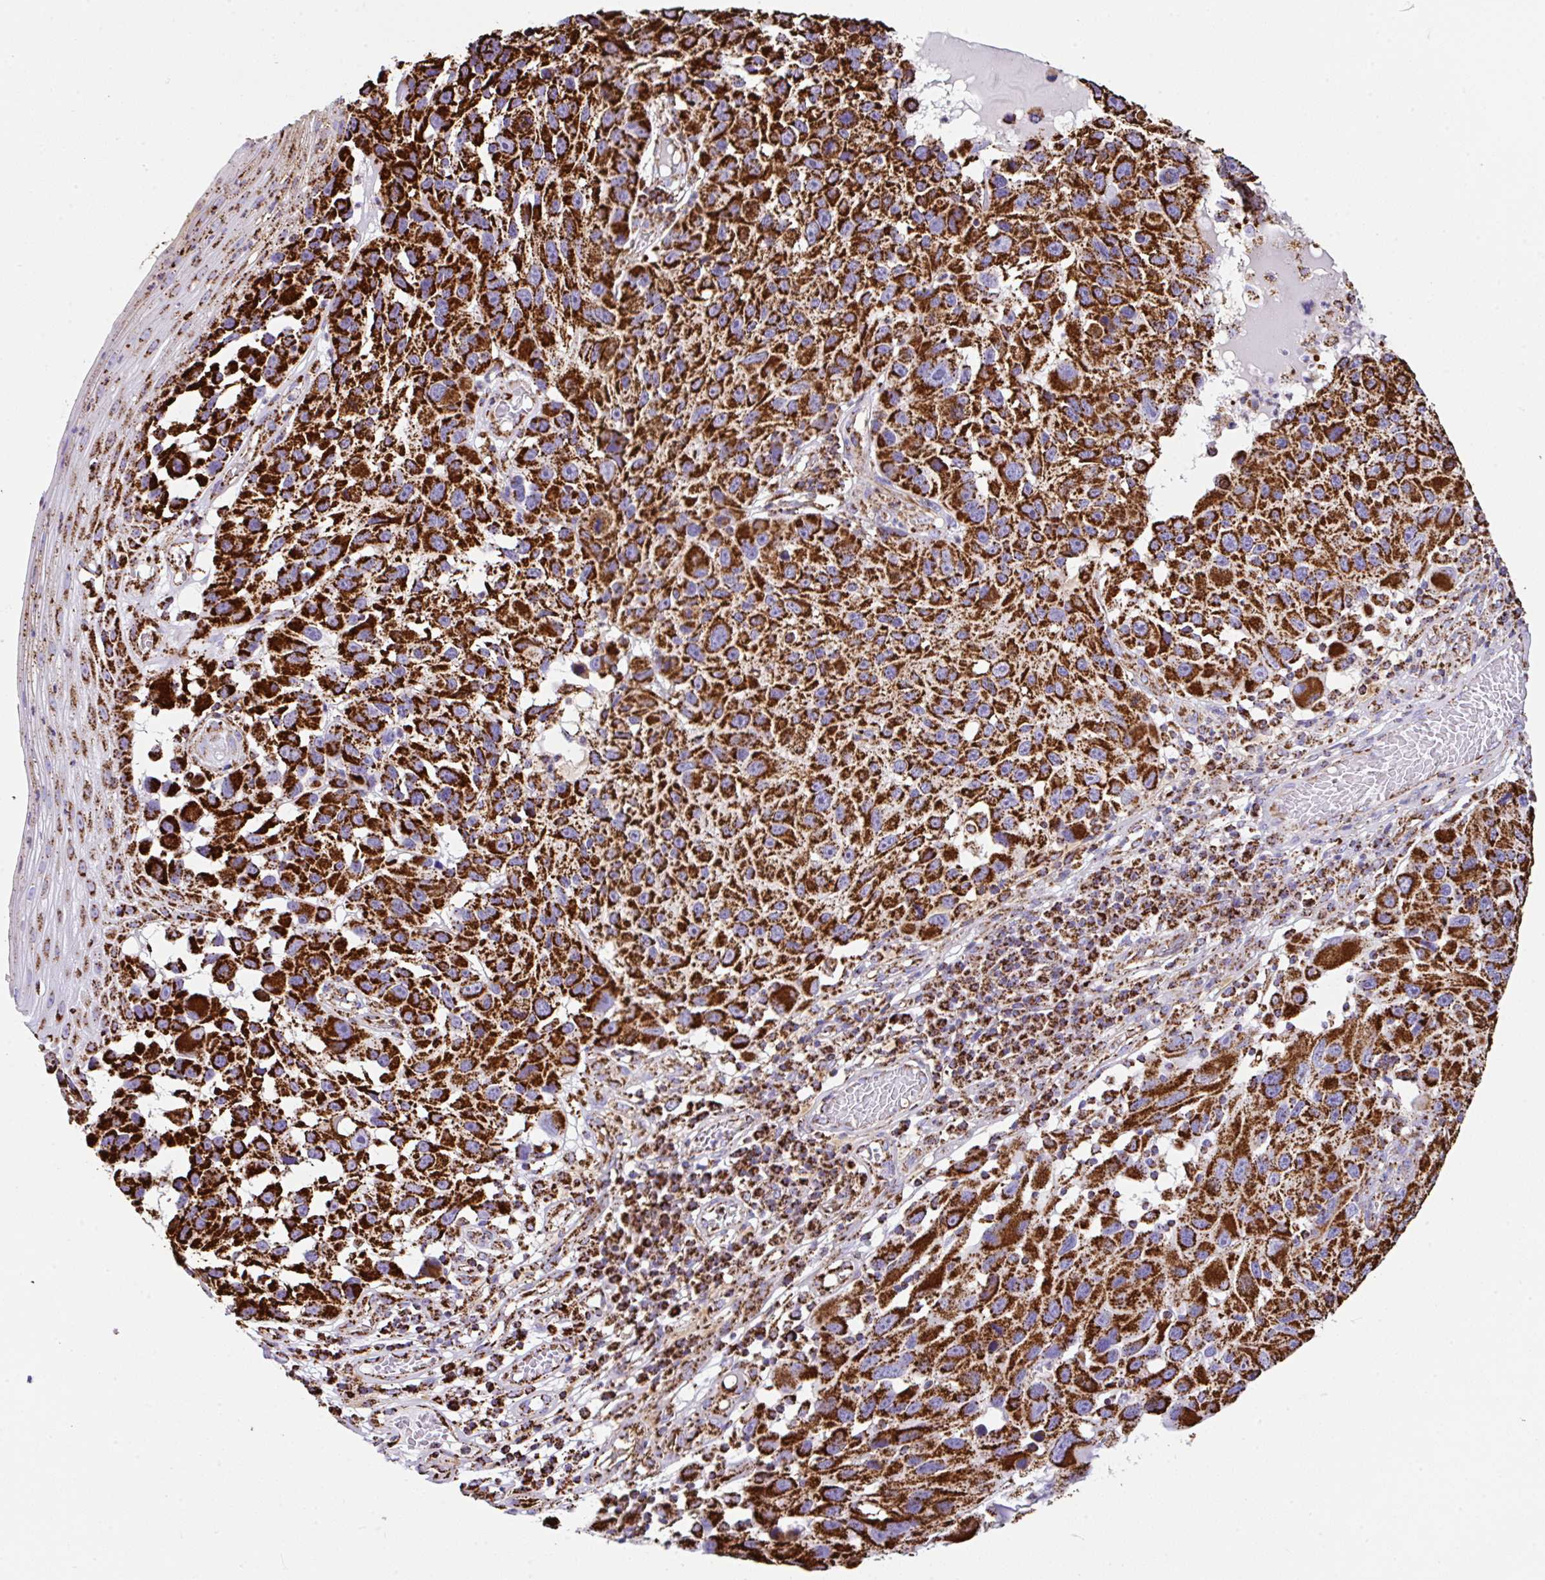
{"staining": {"intensity": "strong", "quantity": ">75%", "location": "cytoplasmic/membranous"}, "tissue": "melanoma", "cell_type": "Tumor cells", "image_type": "cancer", "snomed": [{"axis": "morphology", "description": "Malignant melanoma, NOS"}, {"axis": "topography", "description": "Skin"}], "caption": "About >75% of tumor cells in human malignant melanoma demonstrate strong cytoplasmic/membranous protein staining as visualized by brown immunohistochemical staining.", "gene": "ANKRD33B", "patient": {"sex": "male", "age": 53}}